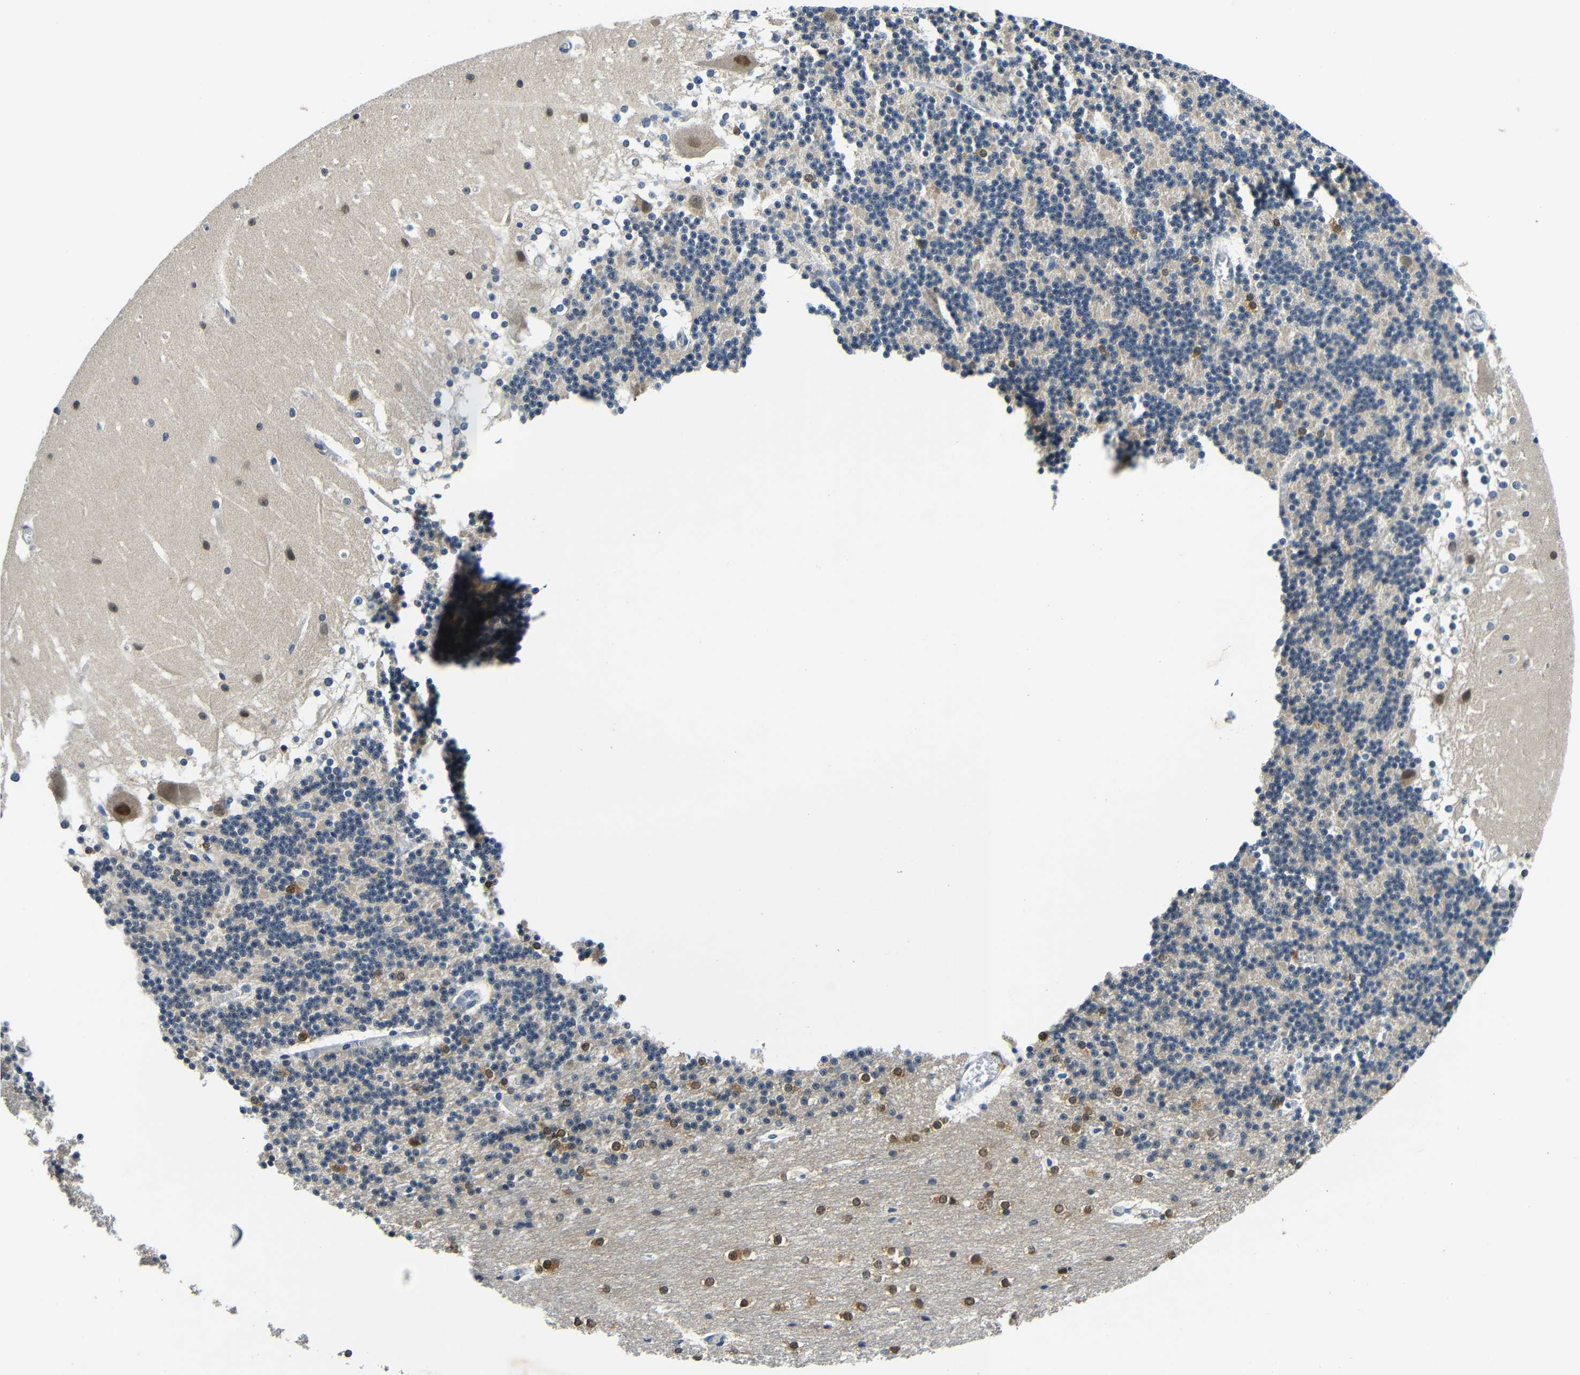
{"staining": {"intensity": "weak", "quantity": "<25%", "location": "cytoplasmic/membranous,nuclear"}, "tissue": "cerebellum", "cell_type": "Cells in granular layer", "image_type": "normal", "snomed": [{"axis": "morphology", "description": "Normal tissue, NOS"}, {"axis": "topography", "description": "Cerebellum"}], "caption": "Cells in granular layer show no significant staining in benign cerebellum. (Brightfield microscopy of DAB (3,3'-diaminobenzidine) immunohistochemistry (IHC) at high magnification).", "gene": "ADAP1", "patient": {"sex": "female", "age": 19}}